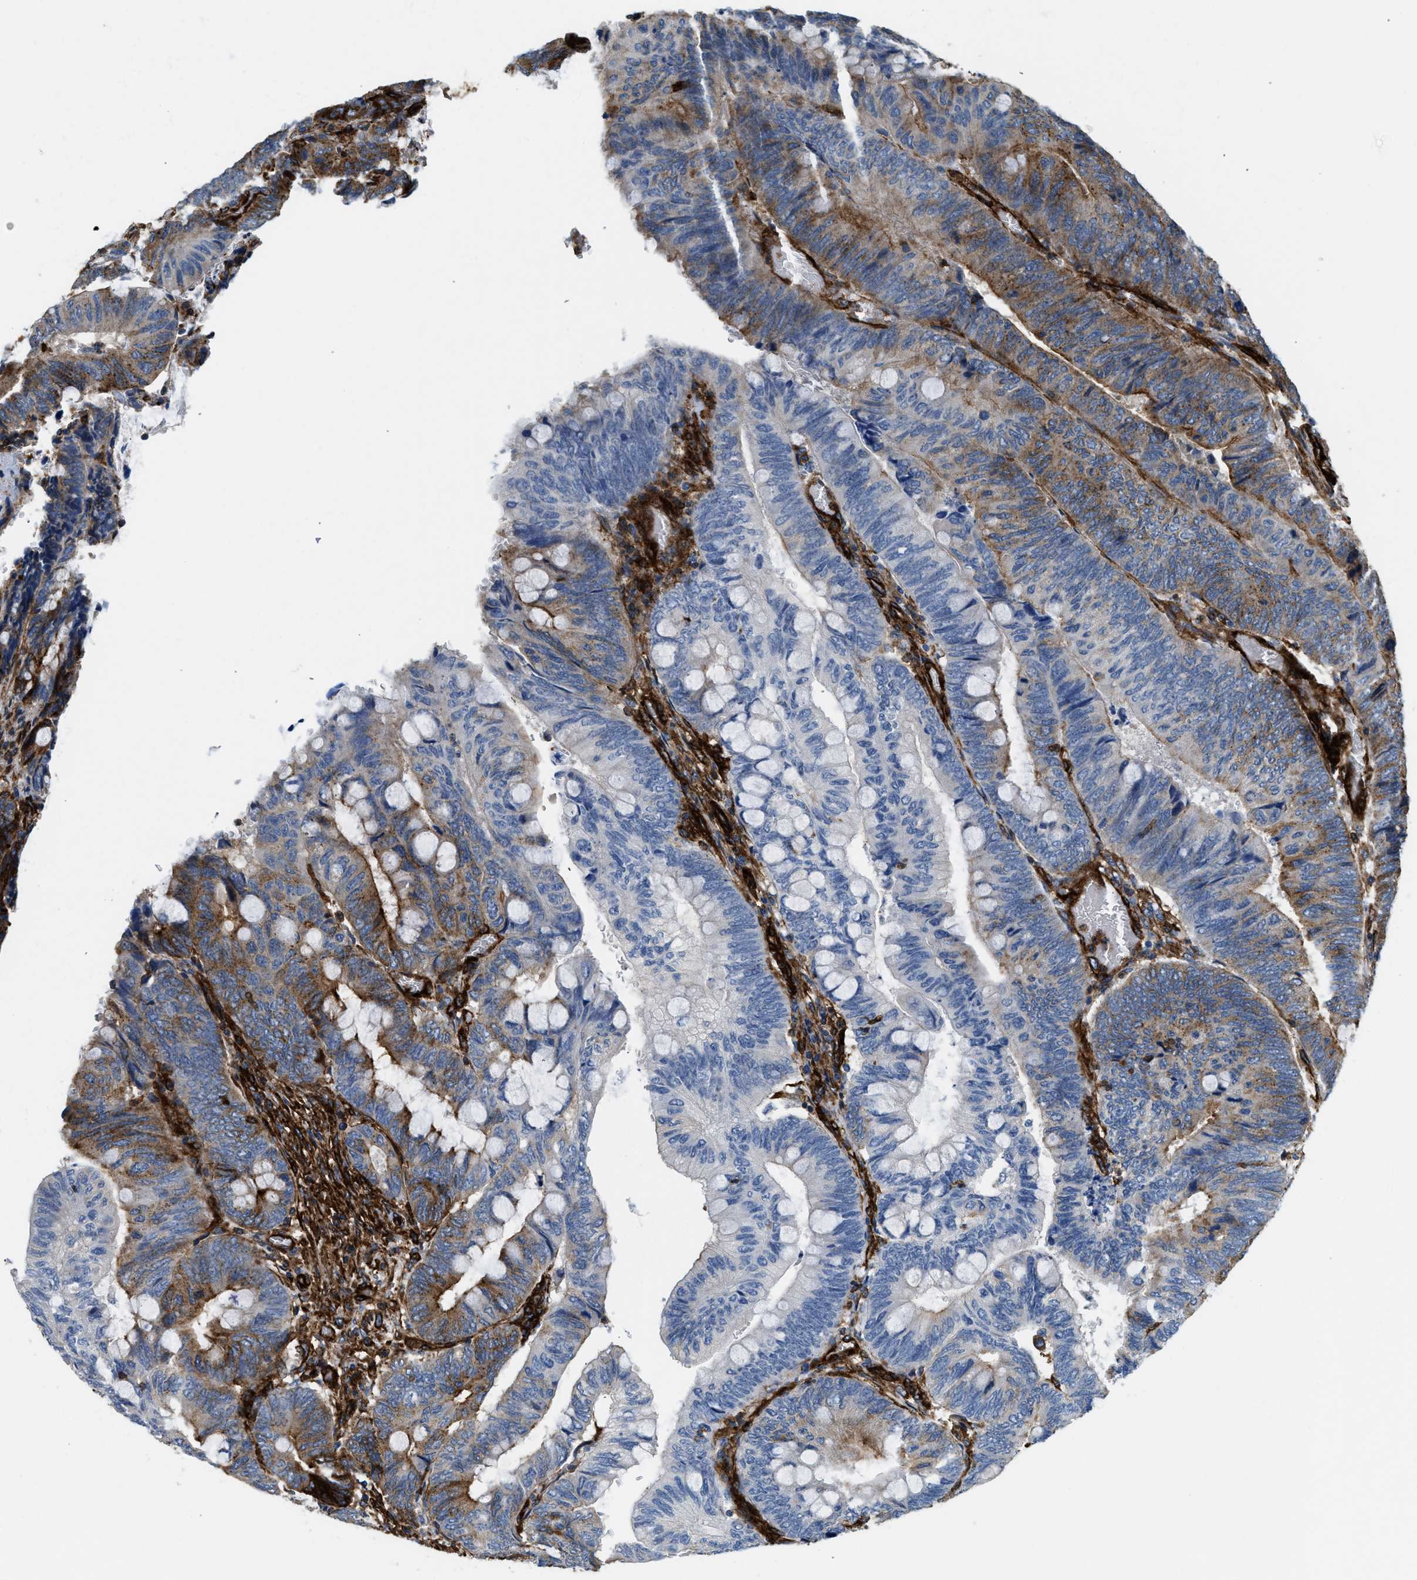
{"staining": {"intensity": "moderate", "quantity": "<25%", "location": "cytoplasmic/membranous"}, "tissue": "colorectal cancer", "cell_type": "Tumor cells", "image_type": "cancer", "snomed": [{"axis": "morphology", "description": "Normal tissue, NOS"}, {"axis": "morphology", "description": "Adenocarcinoma, NOS"}, {"axis": "topography", "description": "Rectum"}, {"axis": "topography", "description": "Peripheral nerve tissue"}], "caption": "Immunohistochemistry (IHC) (DAB) staining of human colorectal cancer demonstrates moderate cytoplasmic/membranous protein expression in approximately <25% of tumor cells.", "gene": "HIP1", "patient": {"sex": "male", "age": 92}}